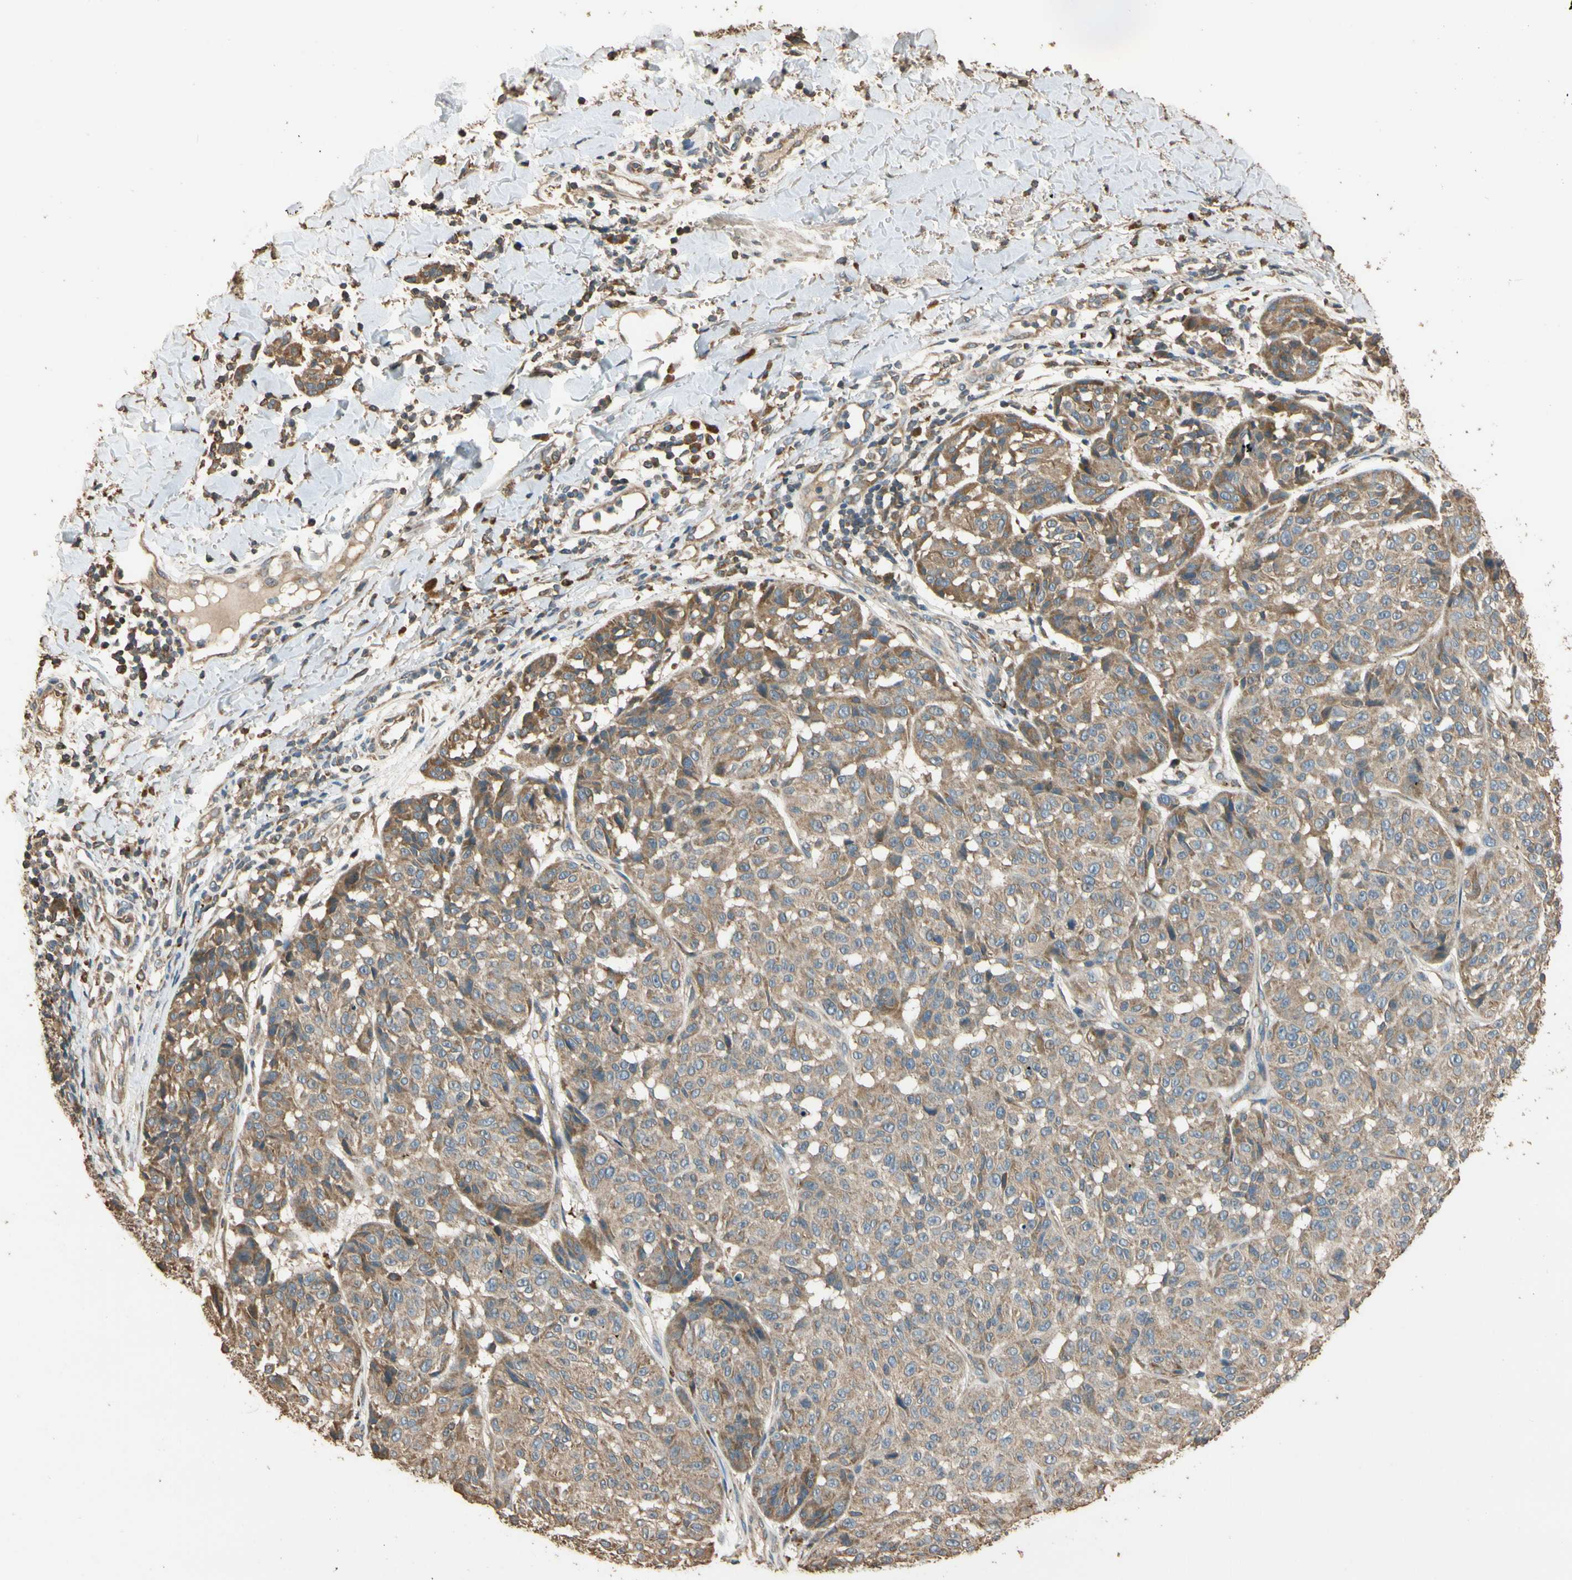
{"staining": {"intensity": "moderate", "quantity": ">75%", "location": "cytoplasmic/membranous"}, "tissue": "melanoma", "cell_type": "Tumor cells", "image_type": "cancer", "snomed": [{"axis": "morphology", "description": "Malignant melanoma, NOS"}, {"axis": "topography", "description": "Skin"}], "caption": "Protein staining of melanoma tissue reveals moderate cytoplasmic/membranous staining in approximately >75% of tumor cells.", "gene": "STX18", "patient": {"sex": "female", "age": 46}}